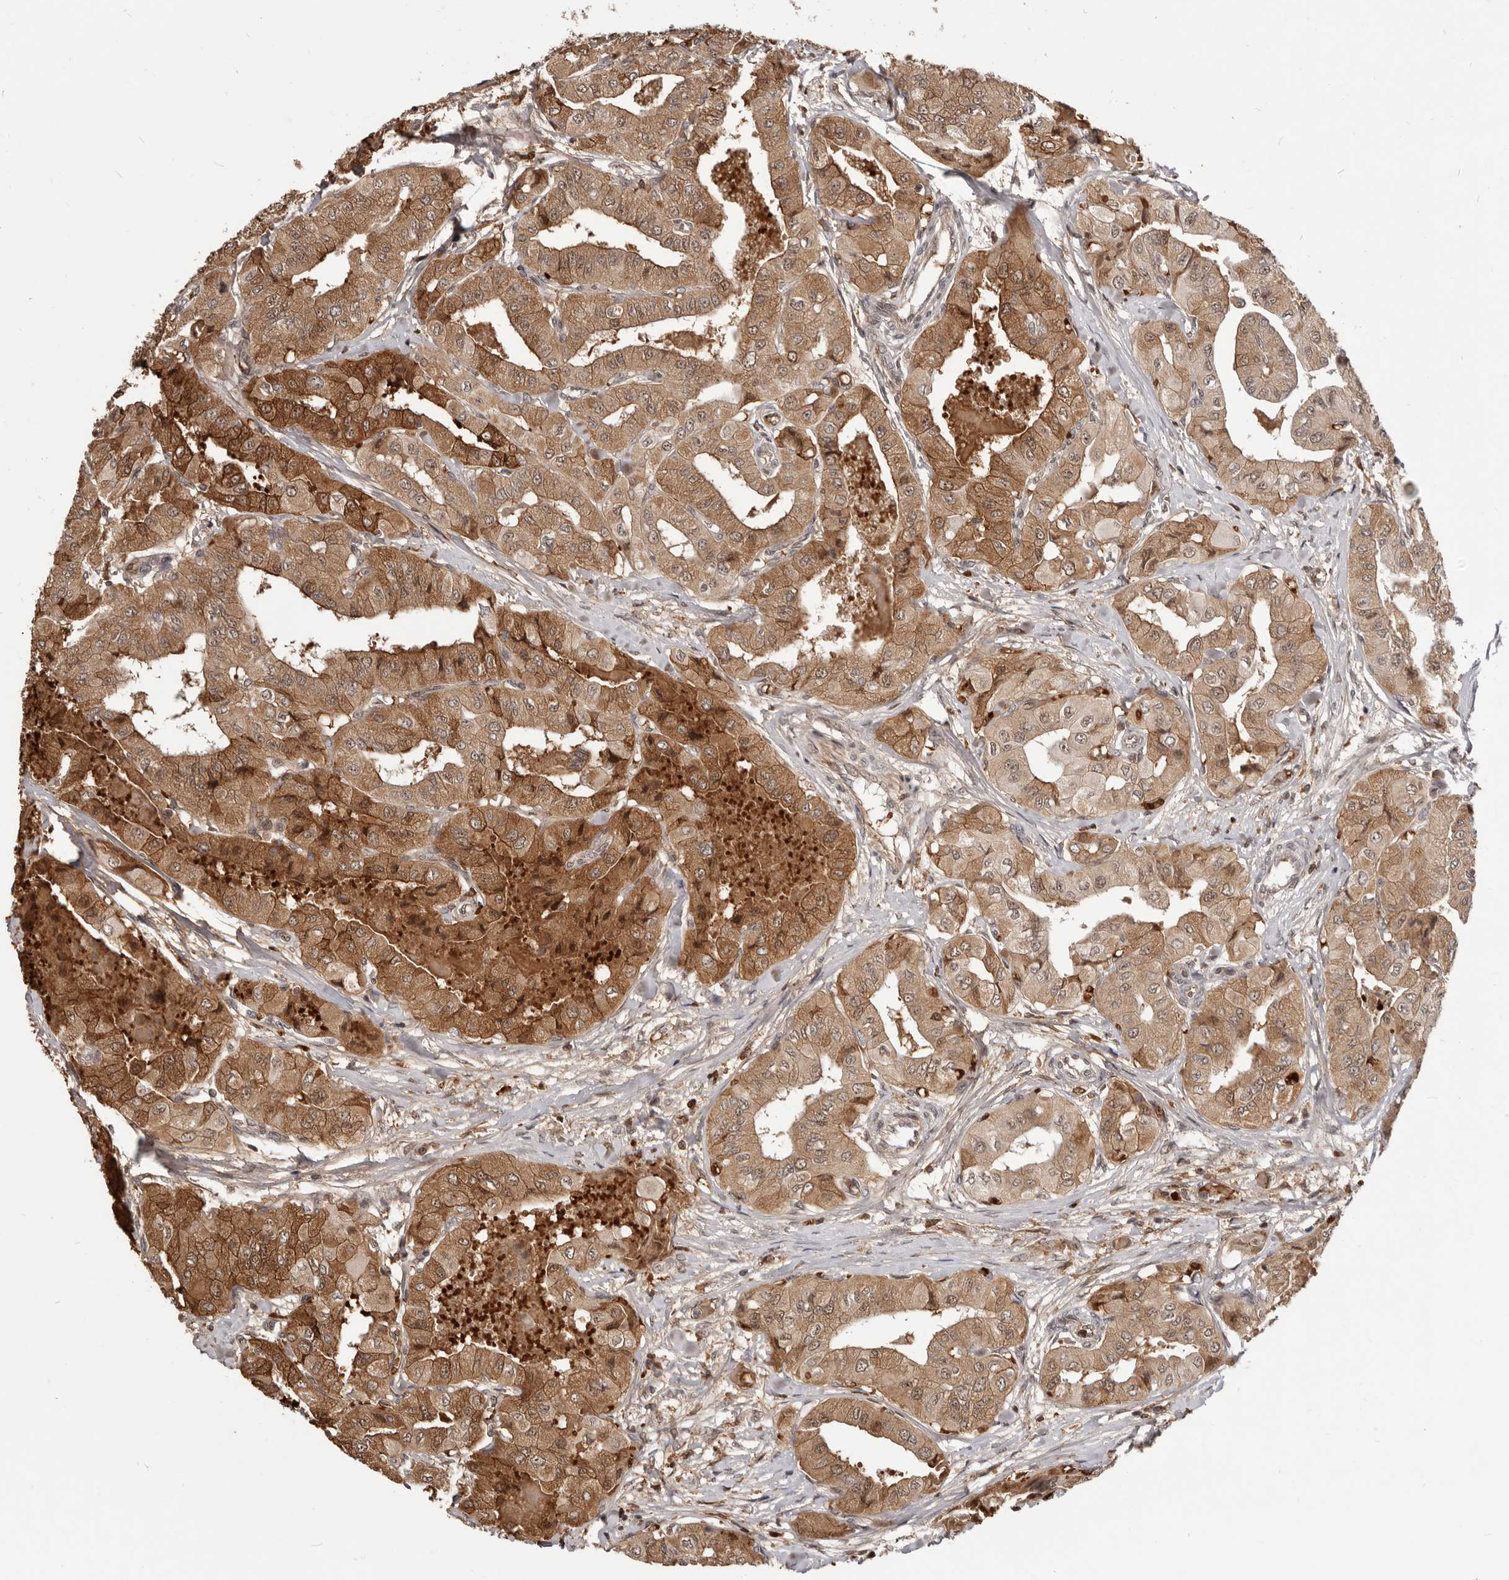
{"staining": {"intensity": "moderate", "quantity": ">75%", "location": "cytoplasmic/membranous,nuclear"}, "tissue": "thyroid cancer", "cell_type": "Tumor cells", "image_type": "cancer", "snomed": [{"axis": "morphology", "description": "Papillary adenocarcinoma, NOS"}, {"axis": "topography", "description": "Thyroid gland"}], "caption": "The micrograph exhibits immunohistochemical staining of thyroid cancer. There is moderate cytoplasmic/membranous and nuclear positivity is present in about >75% of tumor cells.", "gene": "NCOA3", "patient": {"sex": "female", "age": 59}}